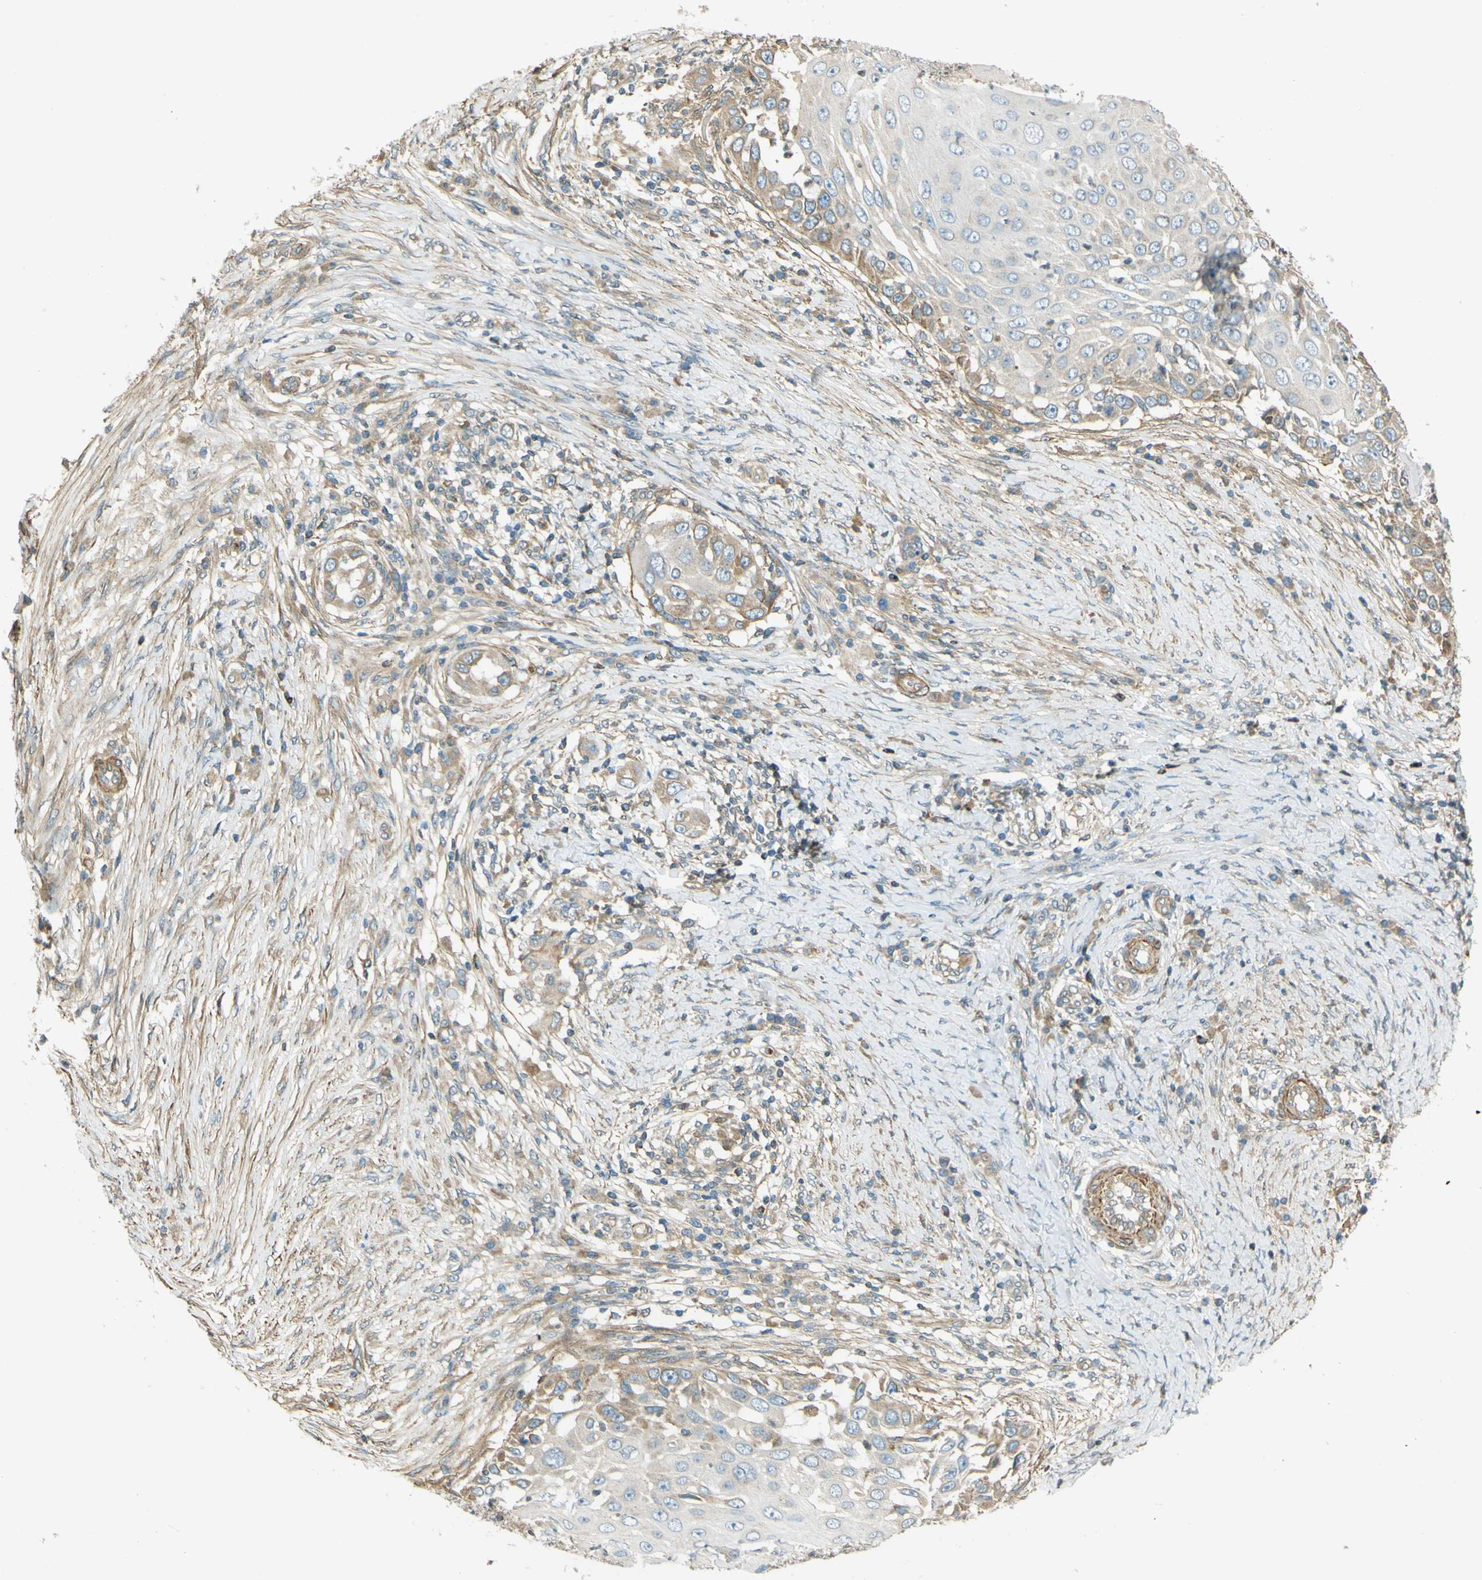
{"staining": {"intensity": "weak", "quantity": "25%-75%", "location": "cytoplasmic/membranous"}, "tissue": "skin cancer", "cell_type": "Tumor cells", "image_type": "cancer", "snomed": [{"axis": "morphology", "description": "Squamous cell carcinoma, NOS"}, {"axis": "topography", "description": "Skin"}], "caption": "Skin cancer (squamous cell carcinoma) tissue demonstrates weak cytoplasmic/membranous expression in approximately 25%-75% of tumor cells, visualized by immunohistochemistry.", "gene": "LPCAT1", "patient": {"sex": "female", "age": 44}}